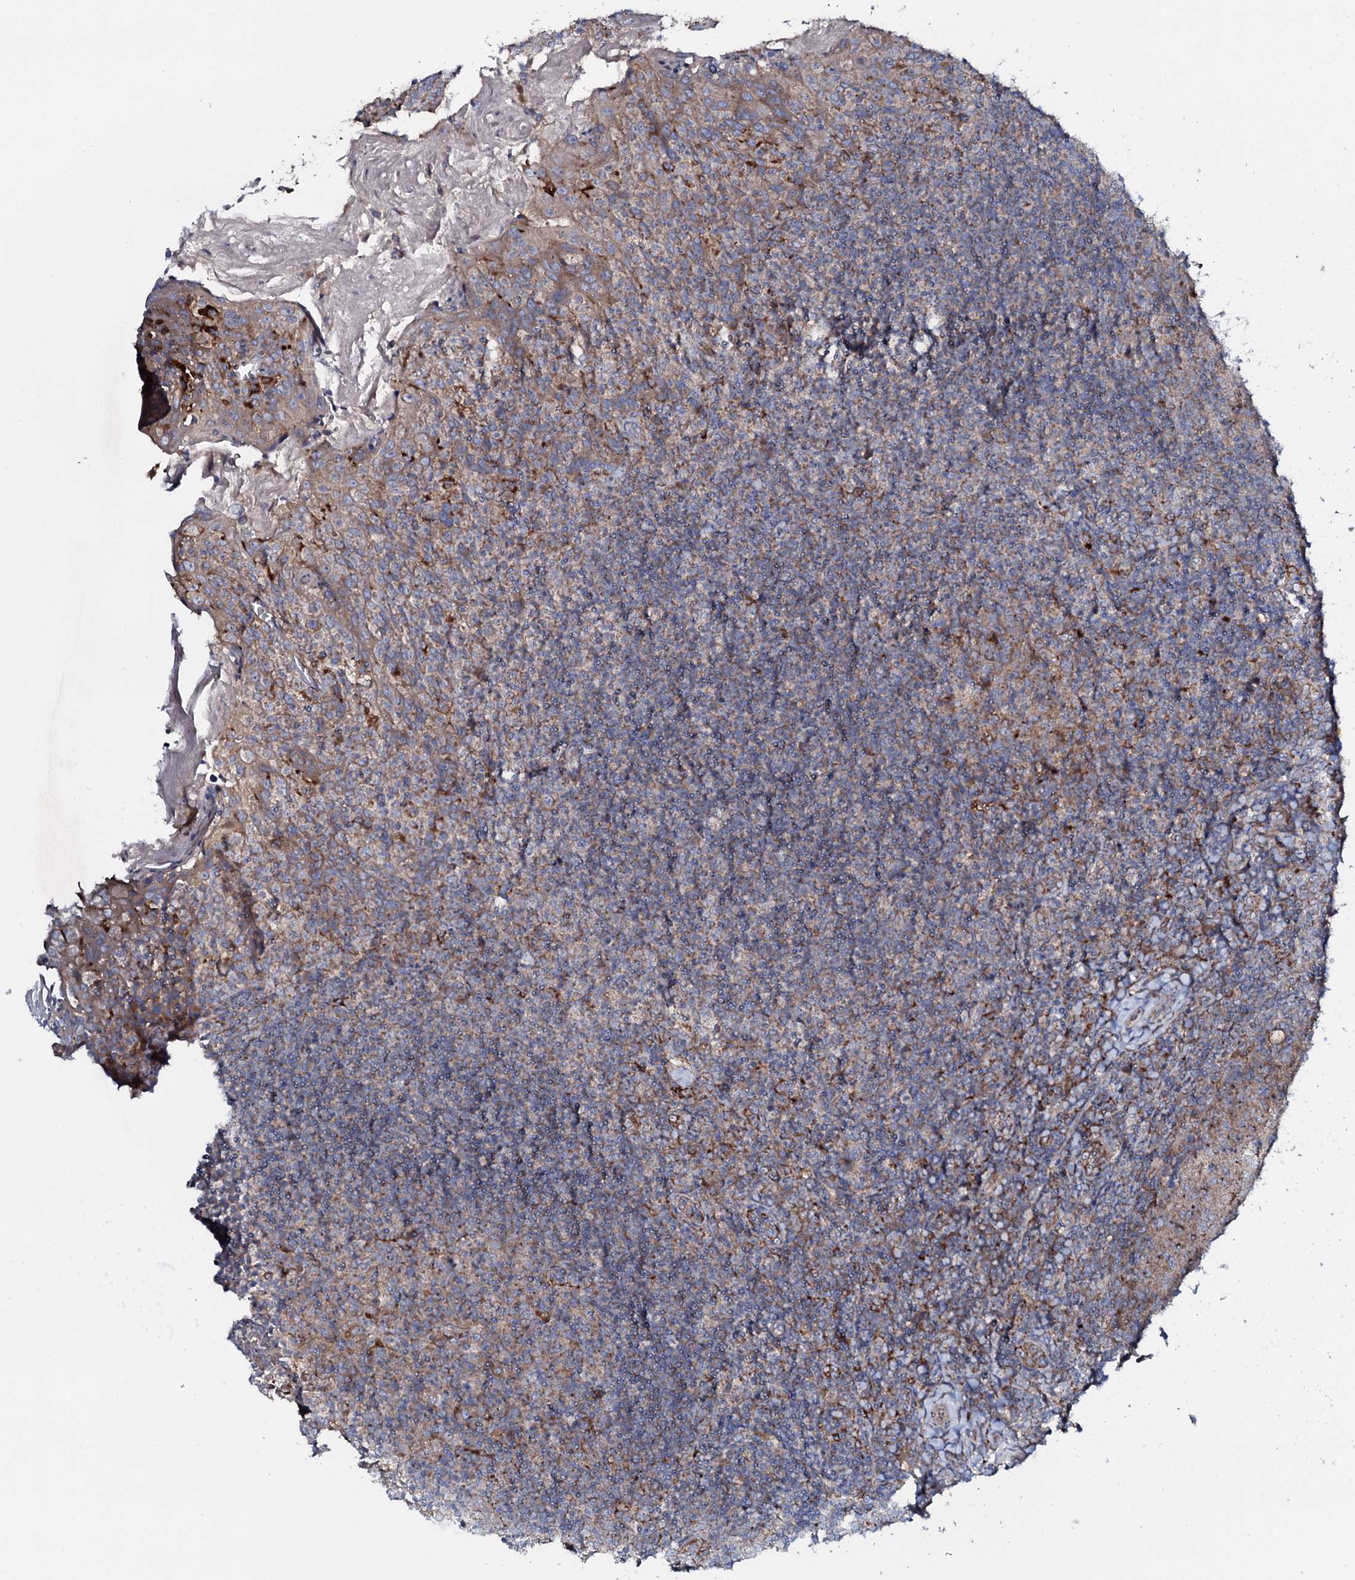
{"staining": {"intensity": "weak", "quantity": "25%-75%", "location": "cytoplasmic/membranous"}, "tissue": "tonsil", "cell_type": "Germinal center cells", "image_type": "normal", "snomed": [{"axis": "morphology", "description": "Normal tissue, NOS"}, {"axis": "topography", "description": "Tonsil"}], "caption": "Tonsil stained with IHC exhibits weak cytoplasmic/membranous positivity in approximately 25%-75% of germinal center cells.", "gene": "P2RX4", "patient": {"sex": "female", "age": 10}}